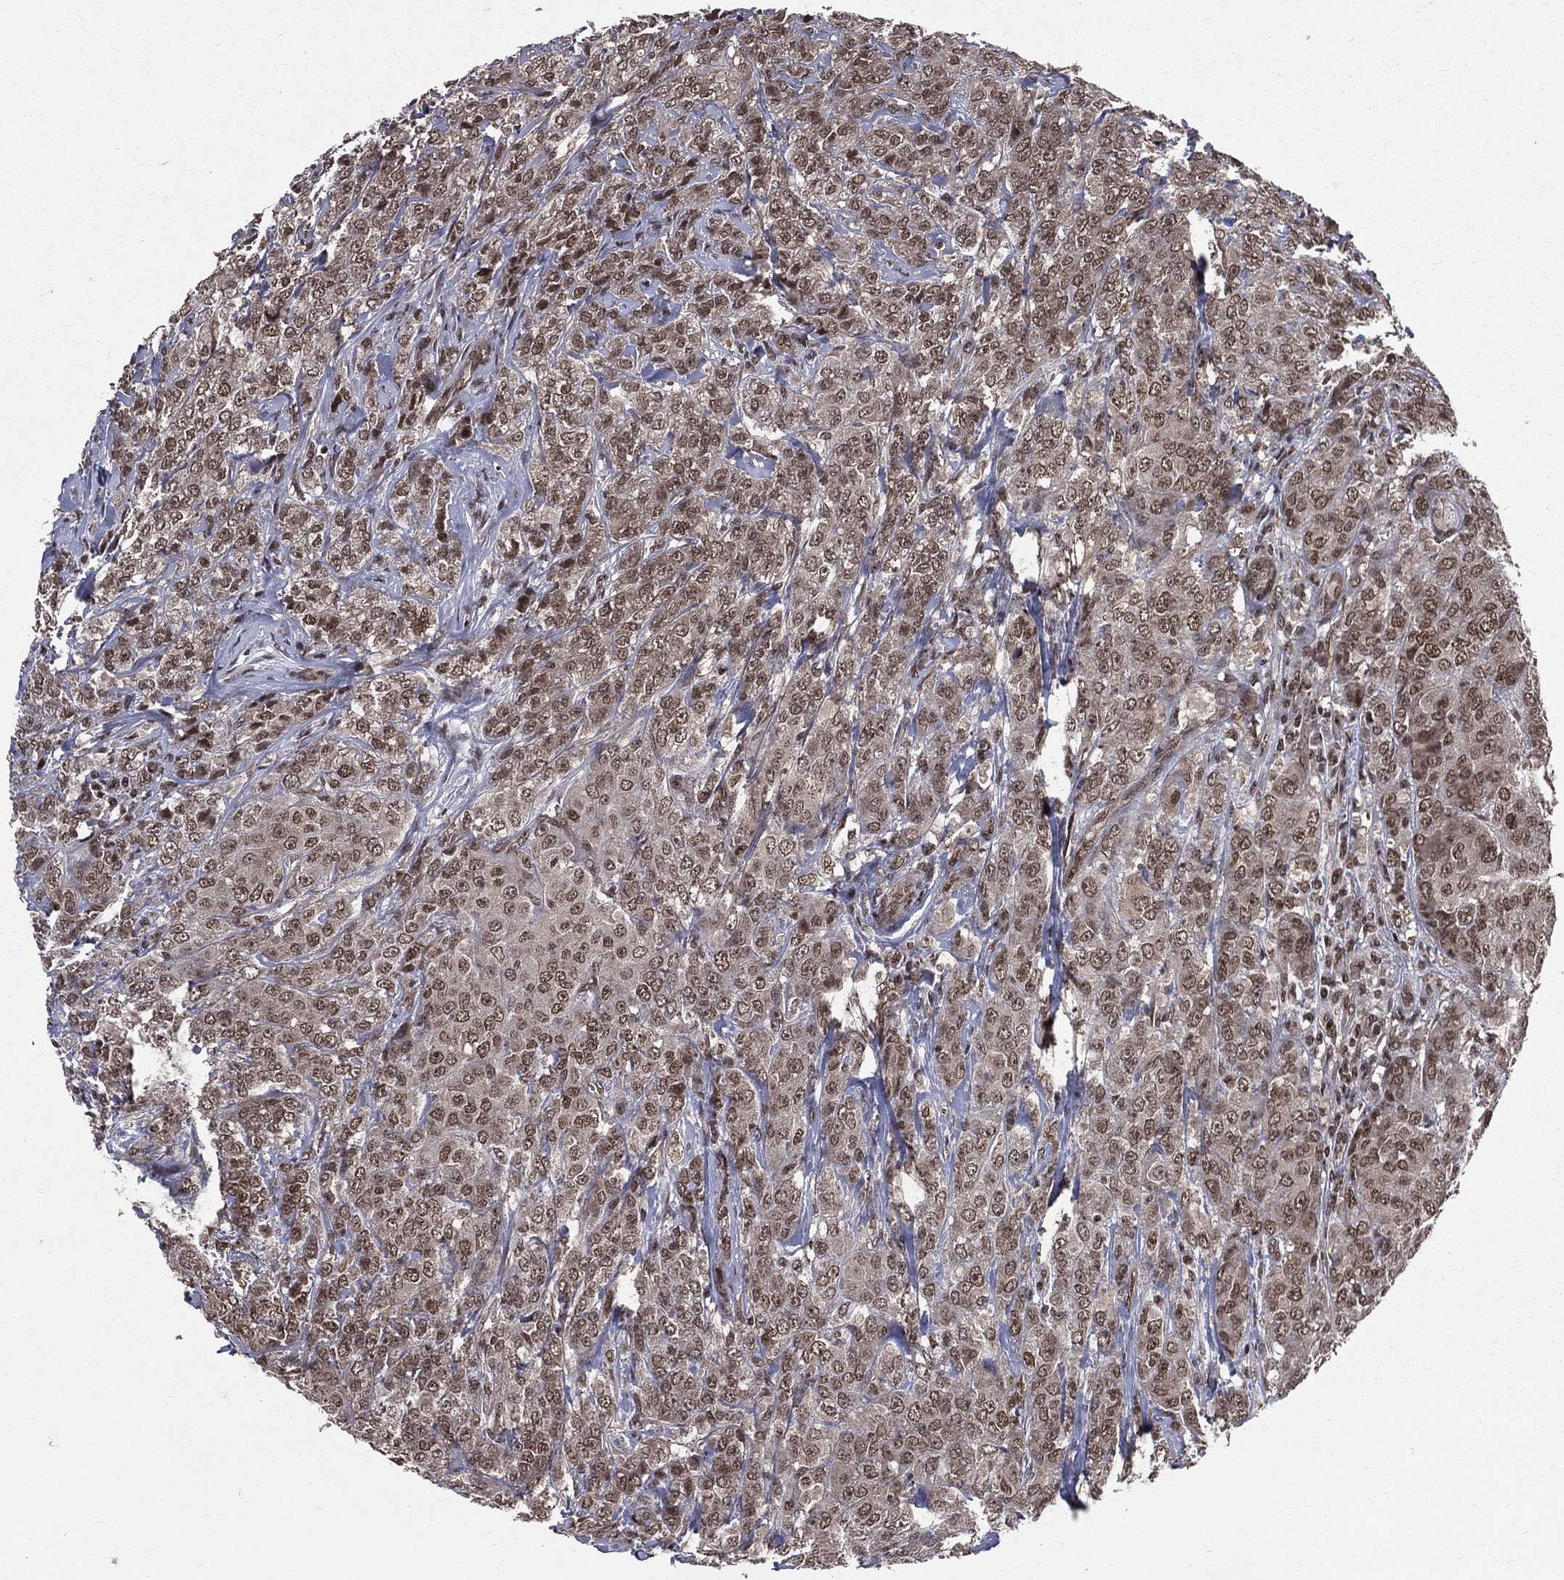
{"staining": {"intensity": "moderate", "quantity": ">75%", "location": "nuclear"}, "tissue": "breast cancer", "cell_type": "Tumor cells", "image_type": "cancer", "snomed": [{"axis": "morphology", "description": "Duct carcinoma"}, {"axis": "topography", "description": "Breast"}], "caption": "DAB immunohistochemical staining of human intraductal carcinoma (breast) demonstrates moderate nuclear protein expression in about >75% of tumor cells.", "gene": "SMC3", "patient": {"sex": "female", "age": 43}}